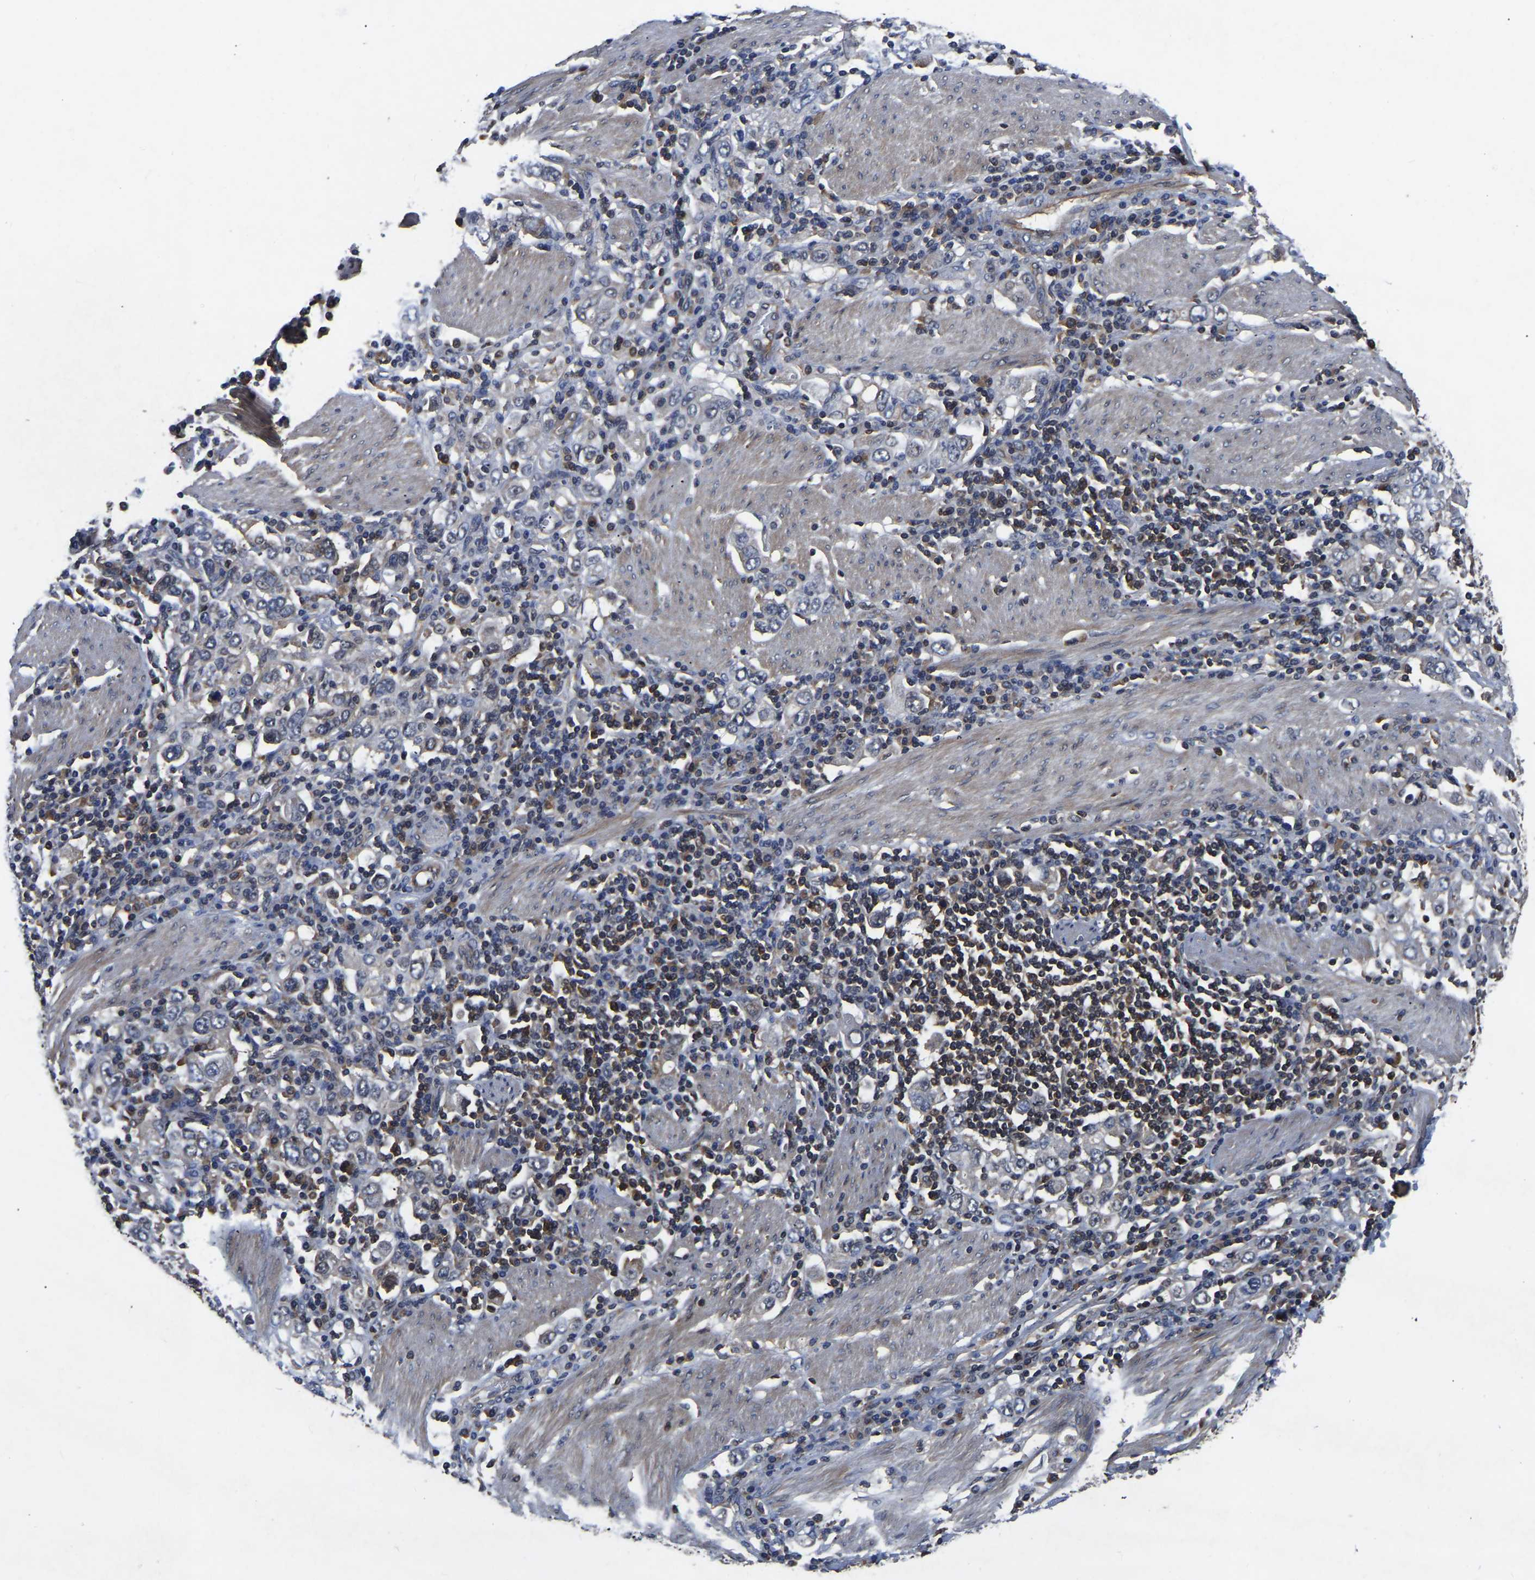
{"staining": {"intensity": "negative", "quantity": "none", "location": "none"}, "tissue": "stomach cancer", "cell_type": "Tumor cells", "image_type": "cancer", "snomed": [{"axis": "morphology", "description": "Adenocarcinoma, NOS"}, {"axis": "topography", "description": "Stomach, upper"}], "caption": "Tumor cells are negative for brown protein staining in adenocarcinoma (stomach).", "gene": "FGD5", "patient": {"sex": "male", "age": 62}}